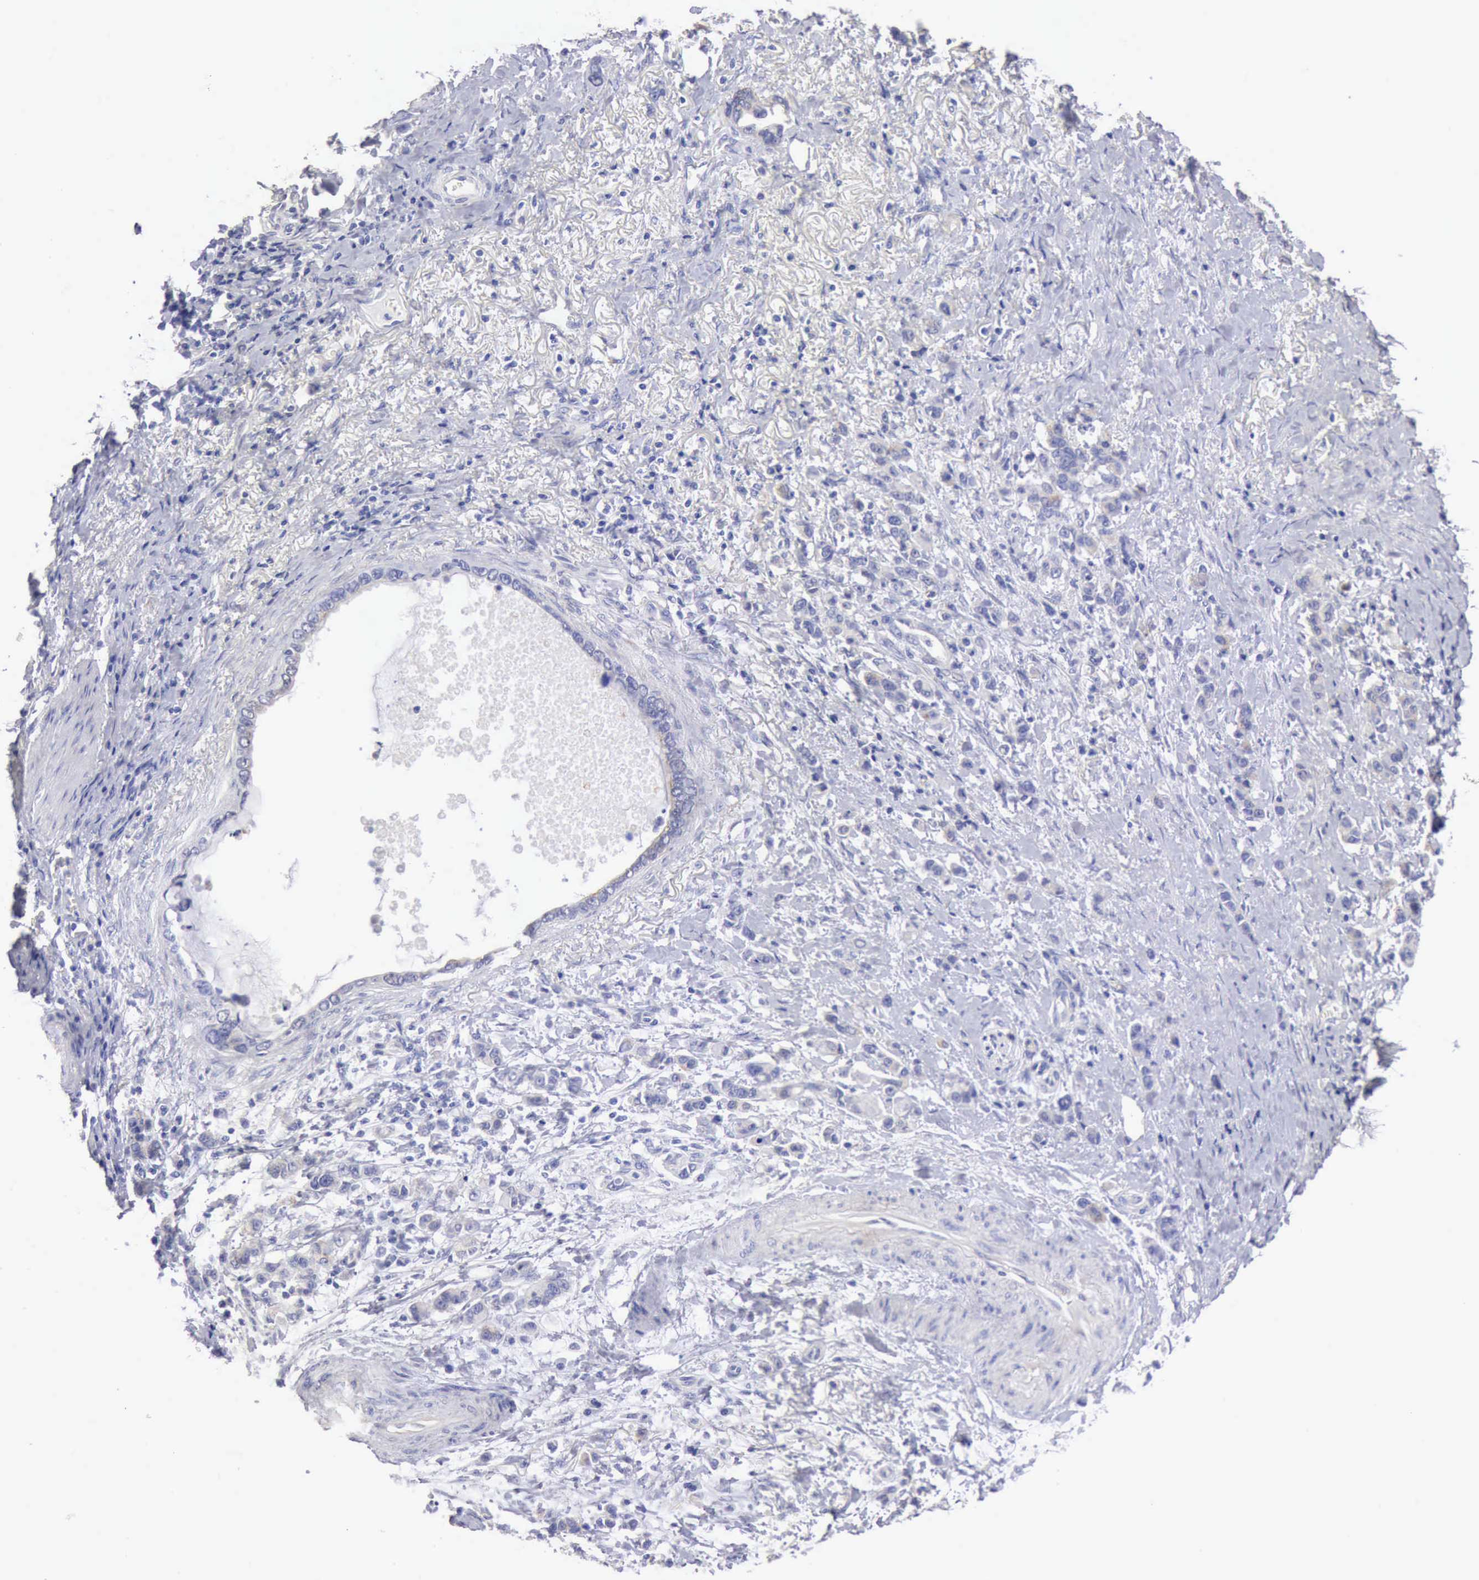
{"staining": {"intensity": "negative", "quantity": "none", "location": "none"}, "tissue": "stomach cancer", "cell_type": "Tumor cells", "image_type": "cancer", "snomed": [{"axis": "morphology", "description": "Adenocarcinoma, NOS"}, {"axis": "topography", "description": "Stomach"}], "caption": "Photomicrograph shows no significant protein positivity in tumor cells of adenocarcinoma (stomach).", "gene": "APP", "patient": {"sex": "male", "age": 78}}